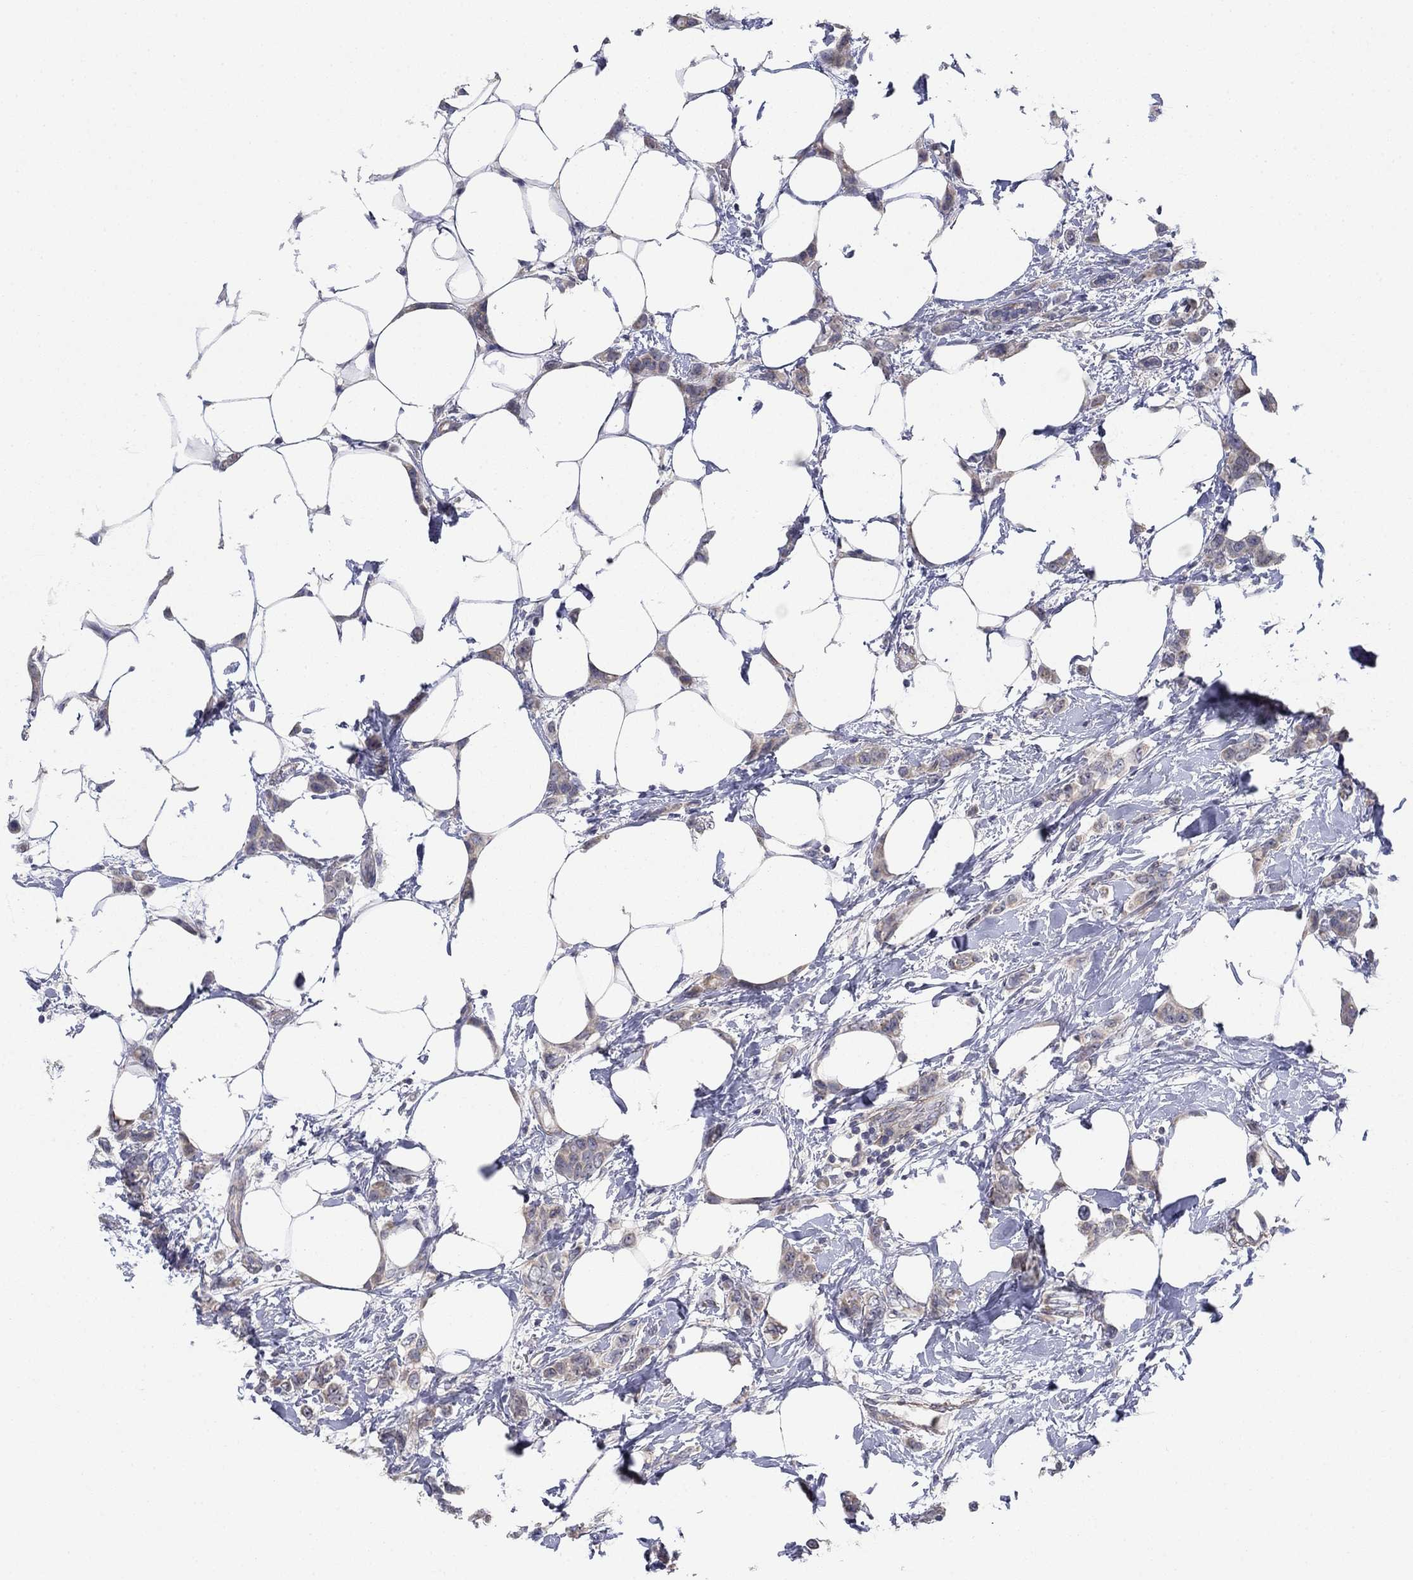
{"staining": {"intensity": "negative", "quantity": "none", "location": "none"}, "tissue": "breast cancer", "cell_type": "Tumor cells", "image_type": "cancer", "snomed": [{"axis": "morphology", "description": "Lobular carcinoma"}, {"axis": "topography", "description": "Breast"}], "caption": "The histopathology image demonstrates no staining of tumor cells in breast lobular carcinoma.", "gene": "GRK7", "patient": {"sex": "female", "age": 66}}